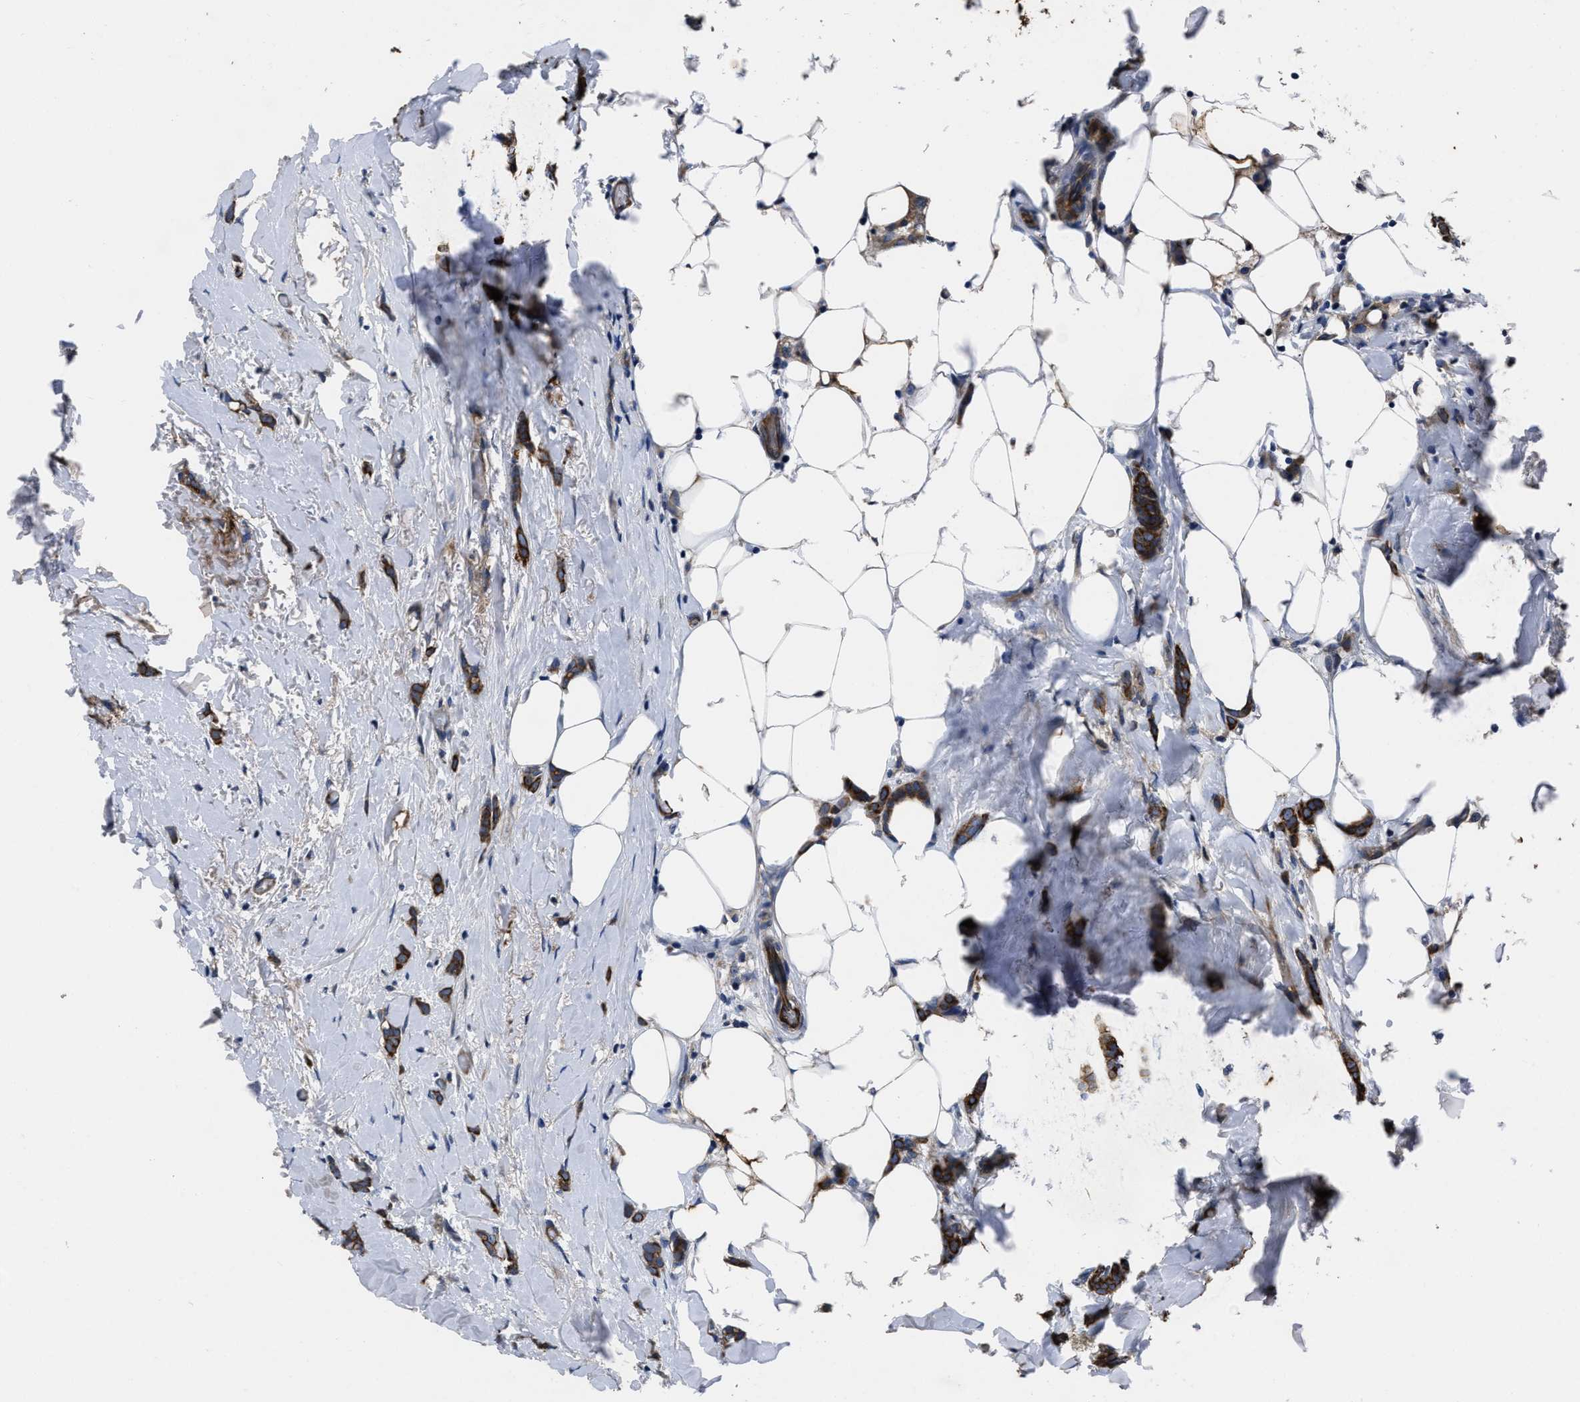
{"staining": {"intensity": "strong", "quantity": ">75%", "location": "cytoplasmic/membranous"}, "tissue": "breast cancer", "cell_type": "Tumor cells", "image_type": "cancer", "snomed": [{"axis": "morphology", "description": "Lobular carcinoma, in situ"}, {"axis": "morphology", "description": "Lobular carcinoma"}, {"axis": "topography", "description": "Breast"}], "caption": "Breast lobular carcinoma in situ stained for a protein exhibits strong cytoplasmic/membranous positivity in tumor cells.", "gene": "ERC1", "patient": {"sex": "female", "age": 41}}